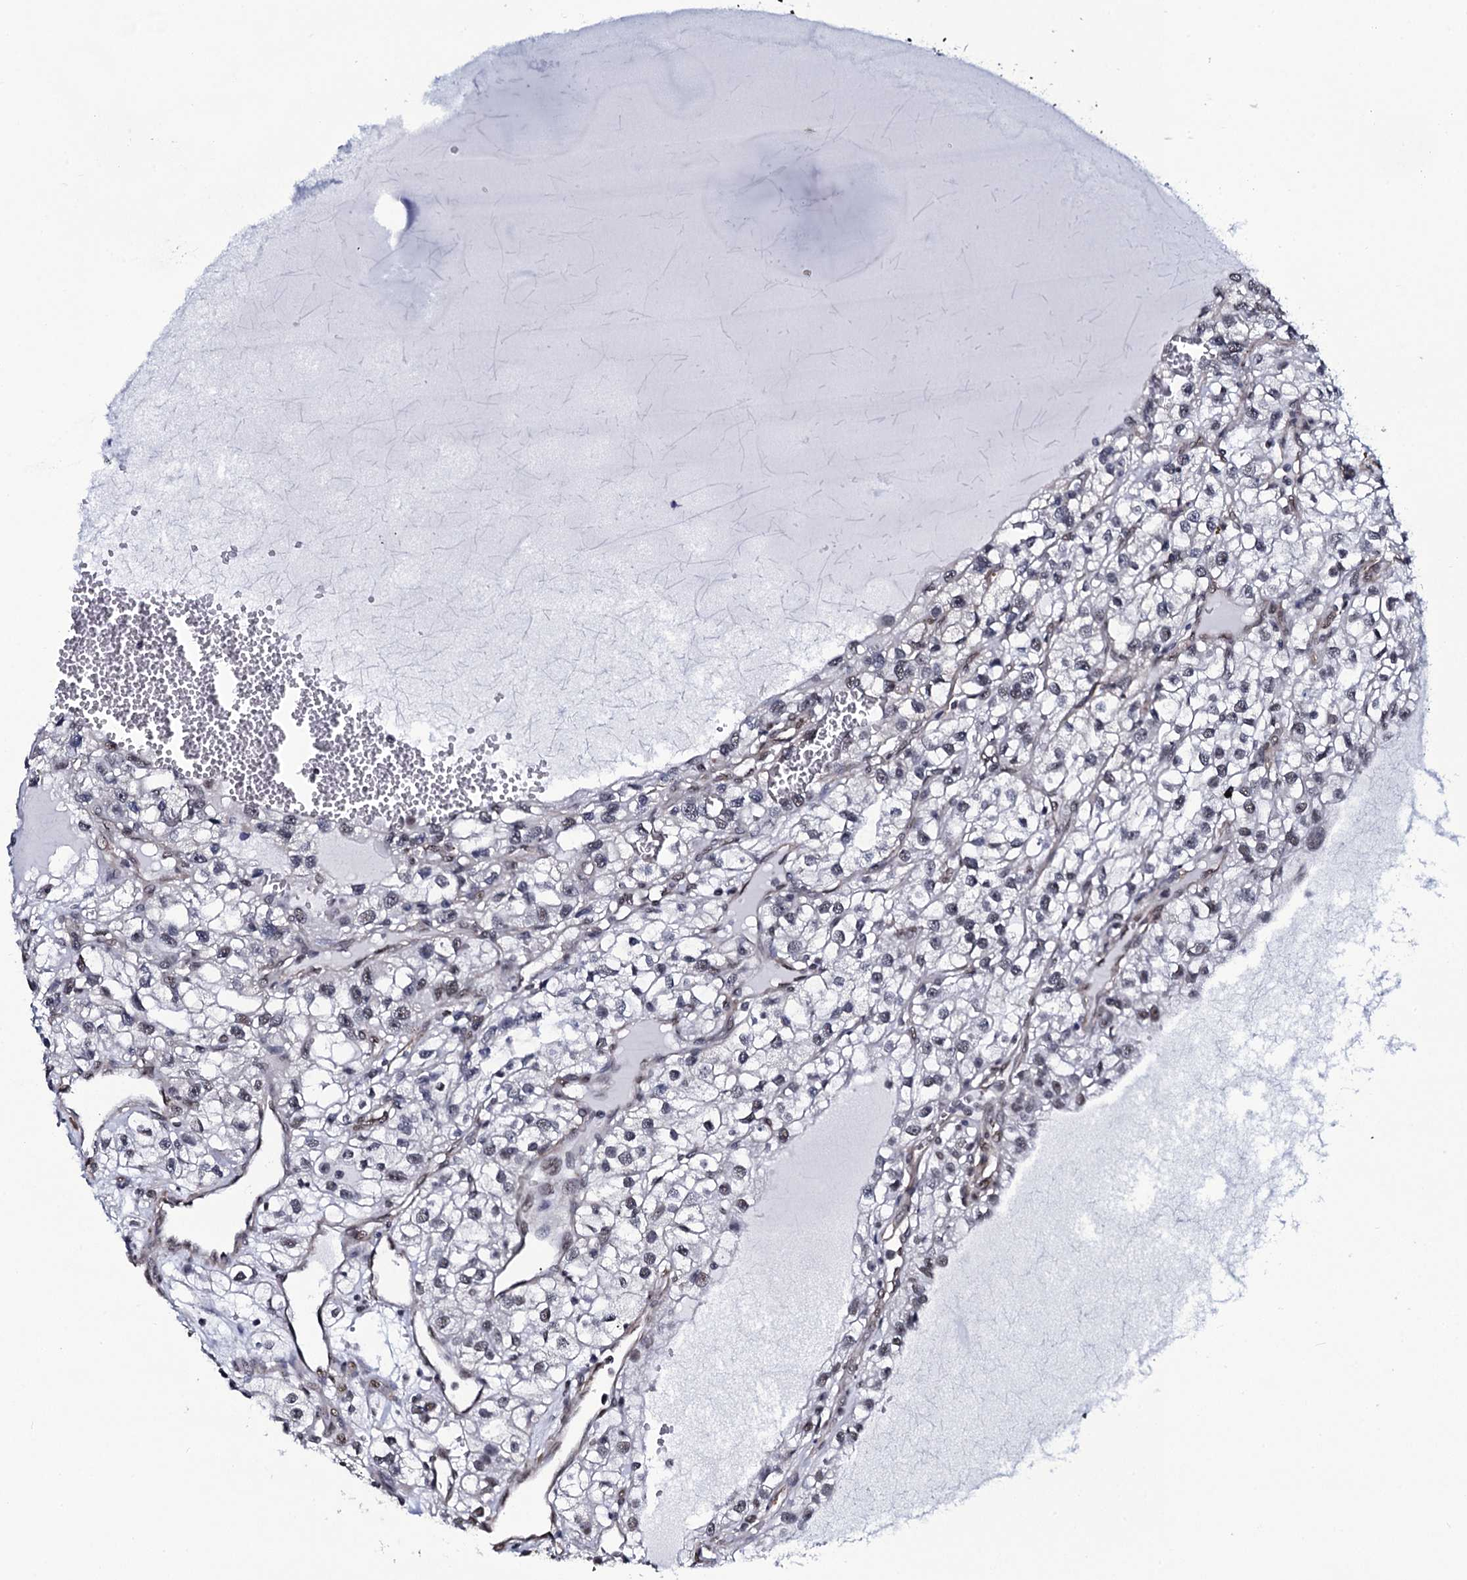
{"staining": {"intensity": "negative", "quantity": "none", "location": "none"}, "tissue": "renal cancer", "cell_type": "Tumor cells", "image_type": "cancer", "snomed": [{"axis": "morphology", "description": "Adenocarcinoma, NOS"}, {"axis": "topography", "description": "Kidney"}], "caption": "DAB immunohistochemical staining of renal cancer reveals no significant positivity in tumor cells. Nuclei are stained in blue.", "gene": "CWC15", "patient": {"sex": "female", "age": 57}}